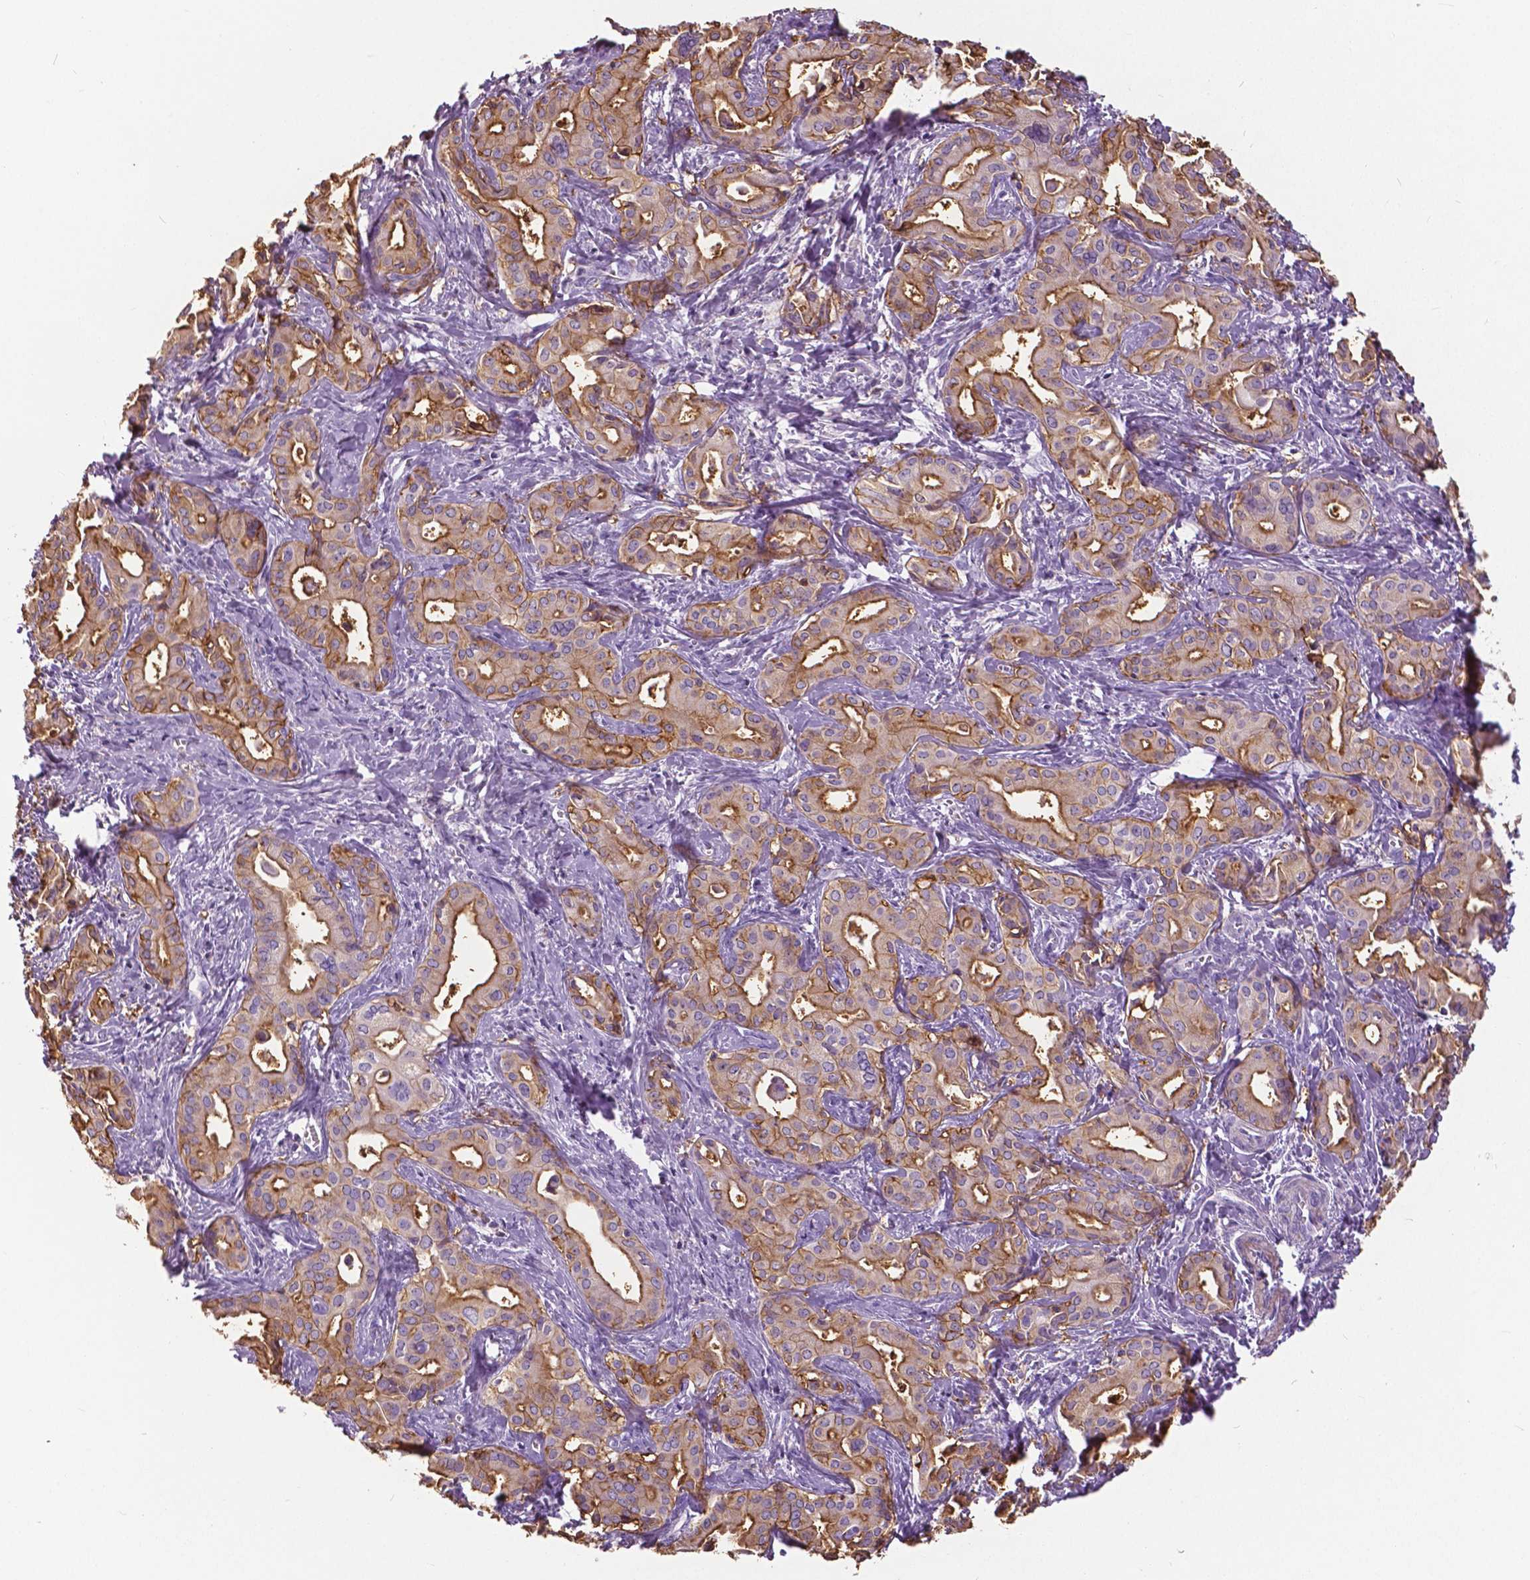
{"staining": {"intensity": "moderate", "quantity": ">75%", "location": "cytoplasmic/membranous"}, "tissue": "liver cancer", "cell_type": "Tumor cells", "image_type": "cancer", "snomed": [{"axis": "morphology", "description": "Cholangiocarcinoma"}, {"axis": "topography", "description": "Liver"}], "caption": "This is an image of immunohistochemistry (IHC) staining of liver cancer, which shows moderate positivity in the cytoplasmic/membranous of tumor cells.", "gene": "ANXA13", "patient": {"sex": "female", "age": 65}}